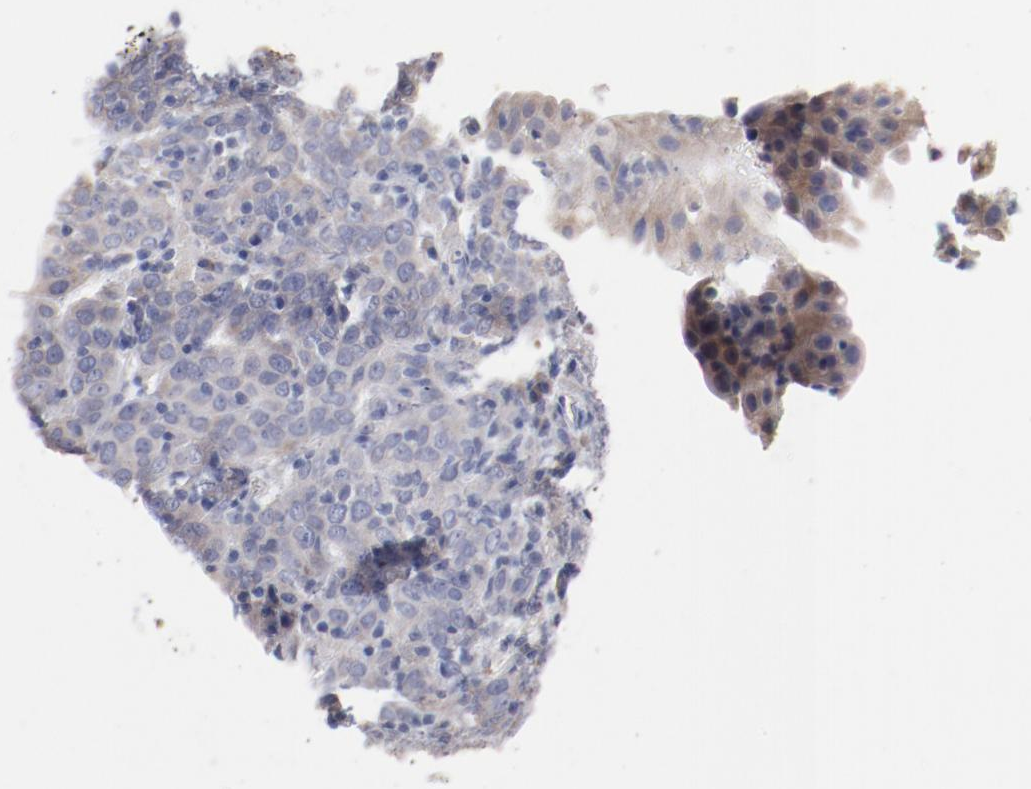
{"staining": {"intensity": "weak", "quantity": "25%-75%", "location": "cytoplasmic/membranous"}, "tissue": "cervical cancer", "cell_type": "Tumor cells", "image_type": "cancer", "snomed": [{"axis": "morphology", "description": "Normal tissue, NOS"}, {"axis": "morphology", "description": "Squamous cell carcinoma, NOS"}, {"axis": "topography", "description": "Cervix"}], "caption": "Squamous cell carcinoma (cervical) stained with a brown dye demonstrates weak cytoplasmic/membranous positive positivity in about 25%-75% of tumor cells.", "gene": "CPE", "patient": {"sex": "female", "age": 67}}